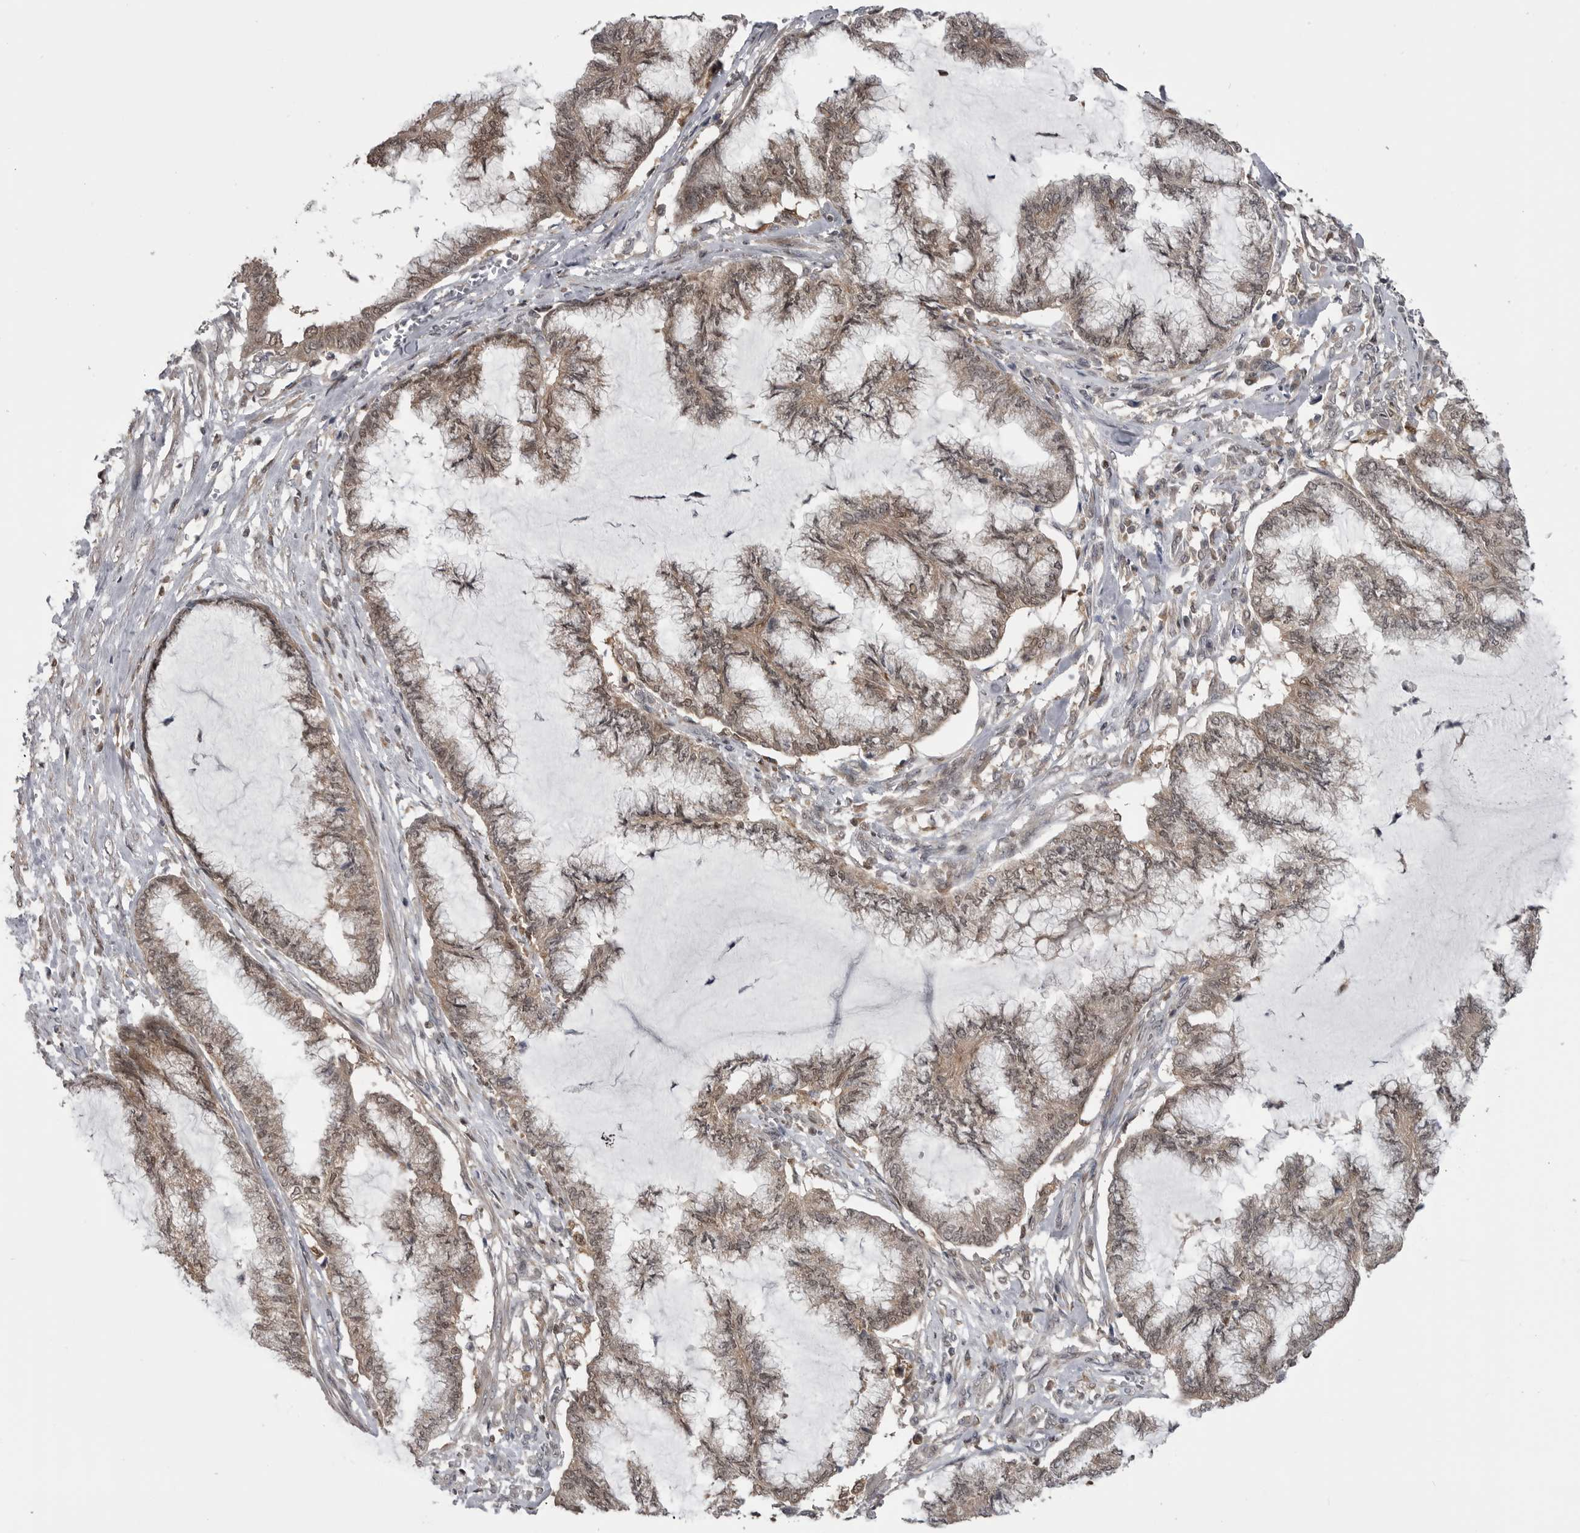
{"staining": {"intensity": "weak", "quantity": ">75%", "location": "cytoplasmic/membranous,nuclear"}, "tissue": "endometrial cancer", "cell_type": "Tumor cells", "image_type": "cancer", "snomed": [{"axis": "morphology", "description": "Adenocarcinoma, NOS"}, {"axis": "topography", "description": "Endometrium"}], "caption": "This is an image of immunohistochemistry staining of adenocarcinoma (endometrial), which shows weak positivity in the cytoplasmic/membranous and nuclear of tumor cells.", "gene": "MAPK13", "patient": {"sex": "female", "age": 86}}